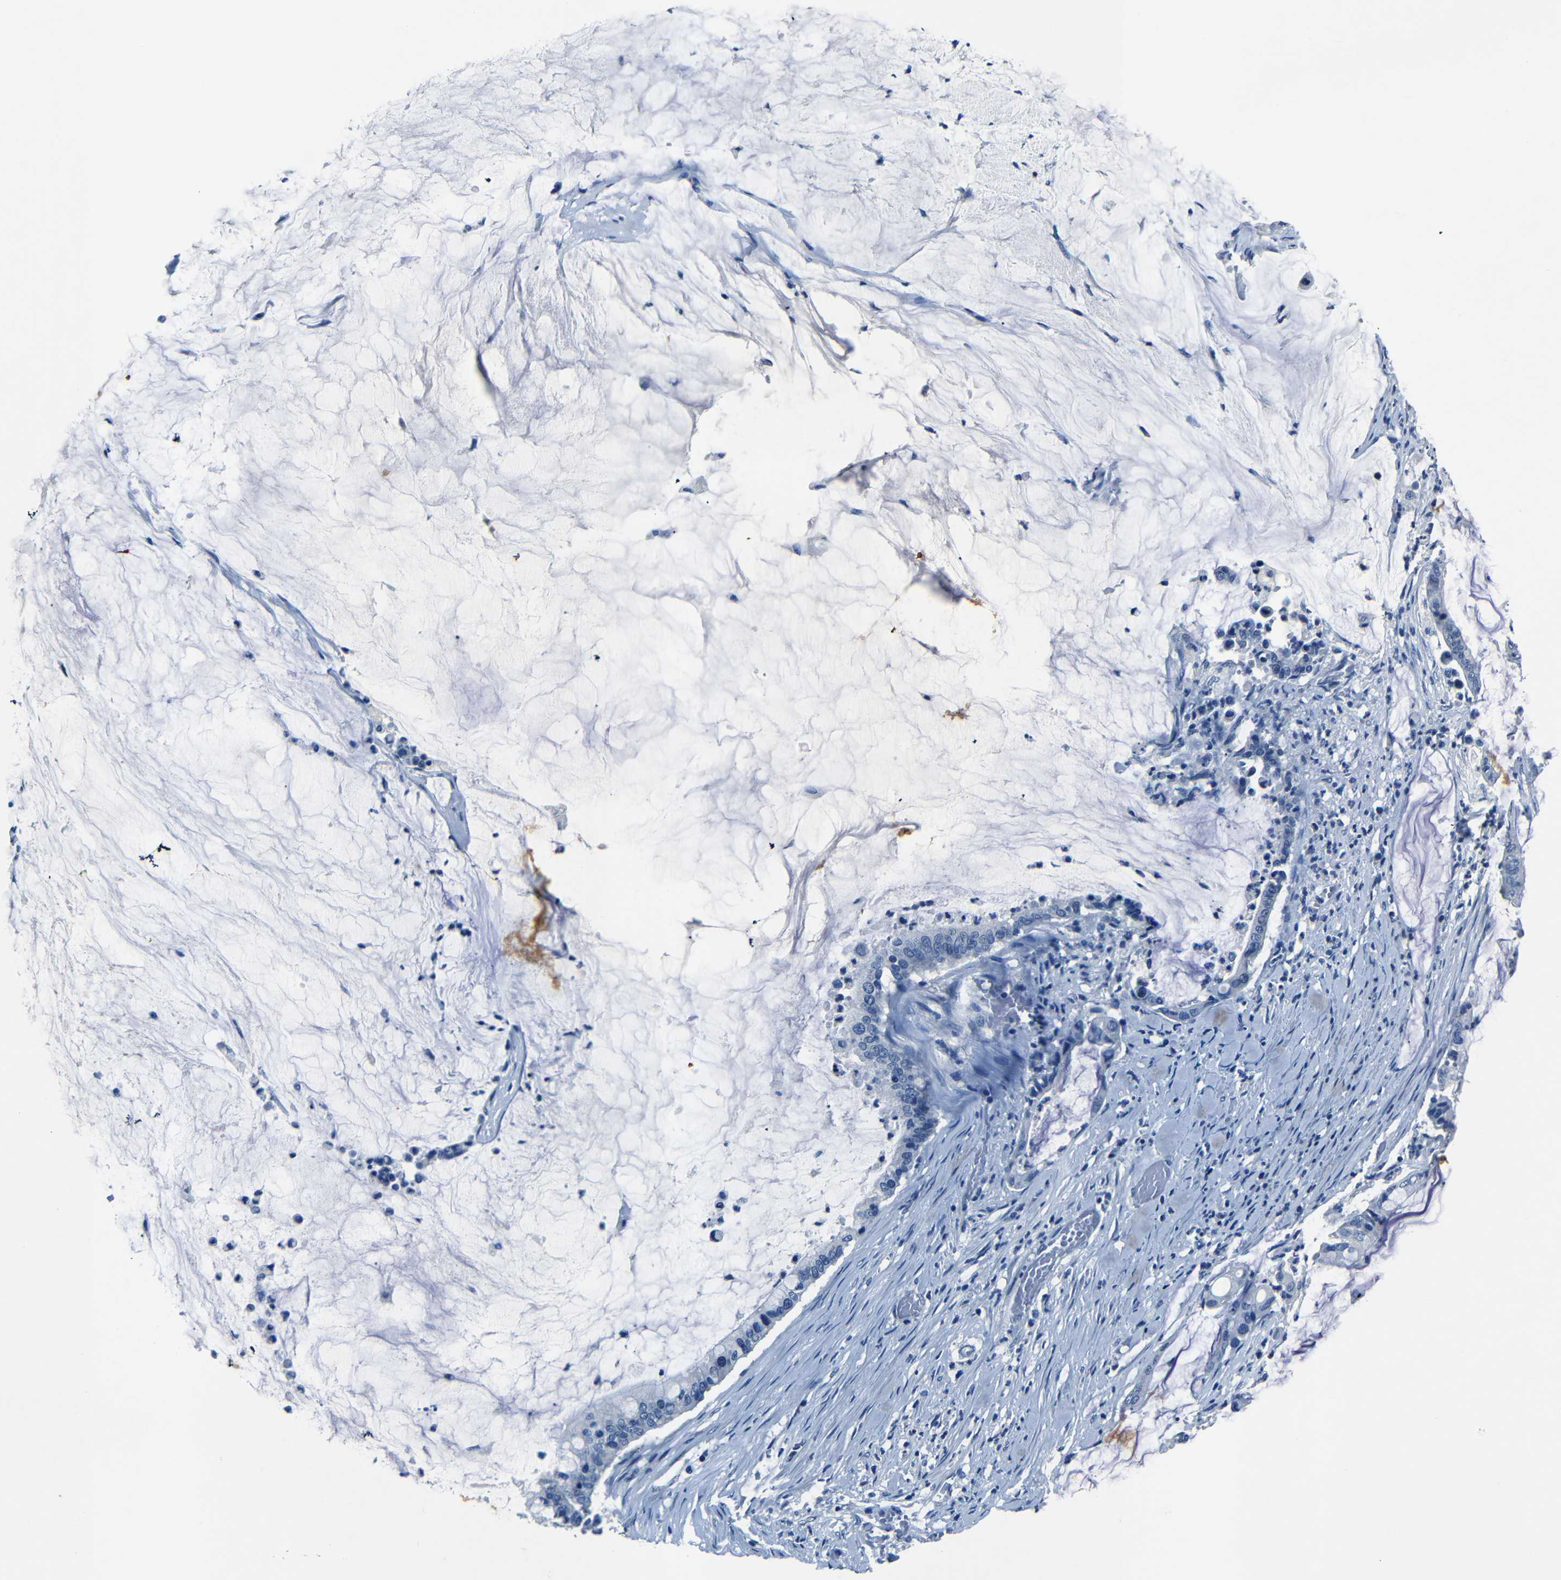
{"staining": {"intensity": "negative", "quantity": "none", "location": "none"}, "tissue": "pancreatic cancer", "cell_type": "Tumor cells", "image_type": "cancer", "snomed": [{"axis": "morphology", "description": "Adenocarcinoma, NOS"}, {"axis": "topography", "description": "Pancreas"}], "caption": "Immunohistochemical staining of human pancreatic cancer (adenocarcinoma) shows no significant positivity in tumor cells.", "gene": "NCMAP", "patient": {"sex": "male", "age": 41}}